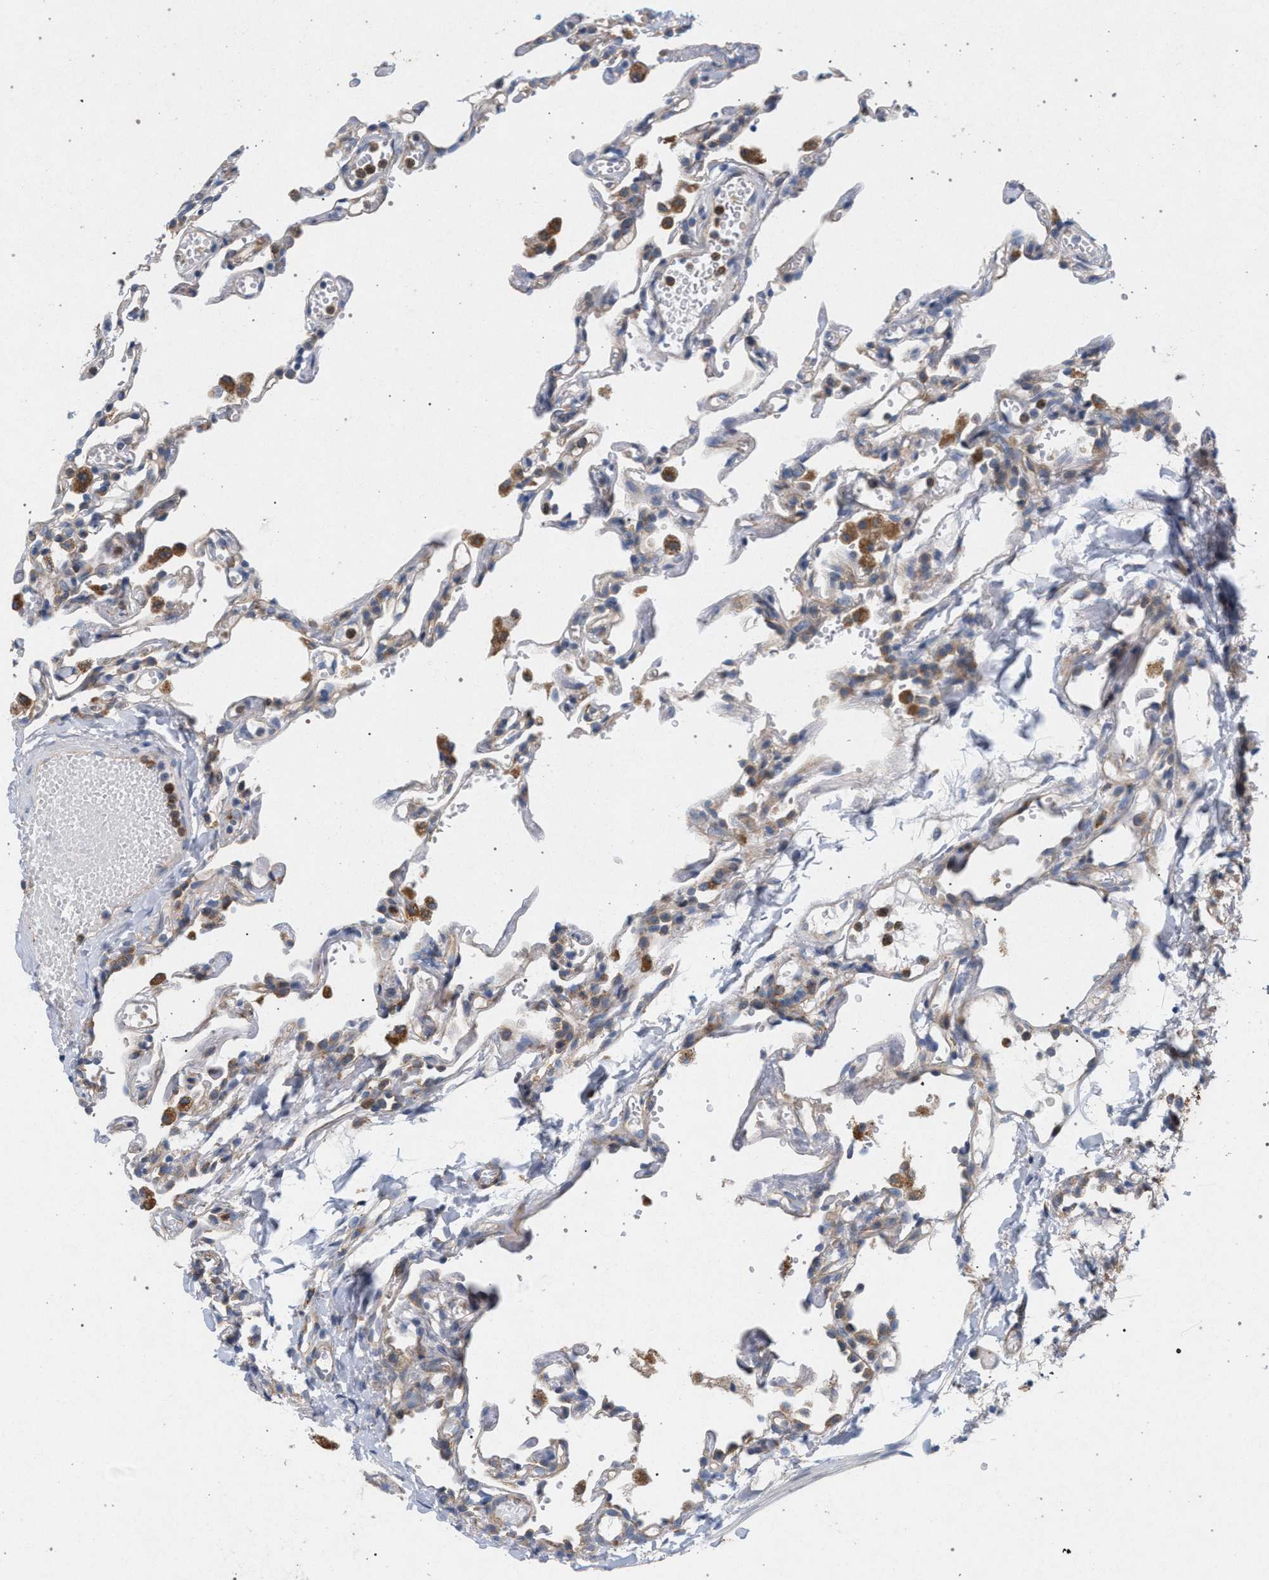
{"staining": {"intensity": "weak", "quantity": "25%-75%", "location": "cytoplasmic/membranous"}, "tissue": "lung", "cell_type": "Alveolar cells", "image_type": "normal", "snomed": [{"axis": "morphology", "description": "Normal tissue, NOS"}, {"axis": "topography", "description": "Lung"}], "caption": "Immunohistochemistry (DAB) staining of benign lung shows weak cytoplasmic/membranous protein positivity in approximately 25%-75% of alveolar cells.", "gene": "MAMDC2", "patient": {"sex": "male", "age": 21}}